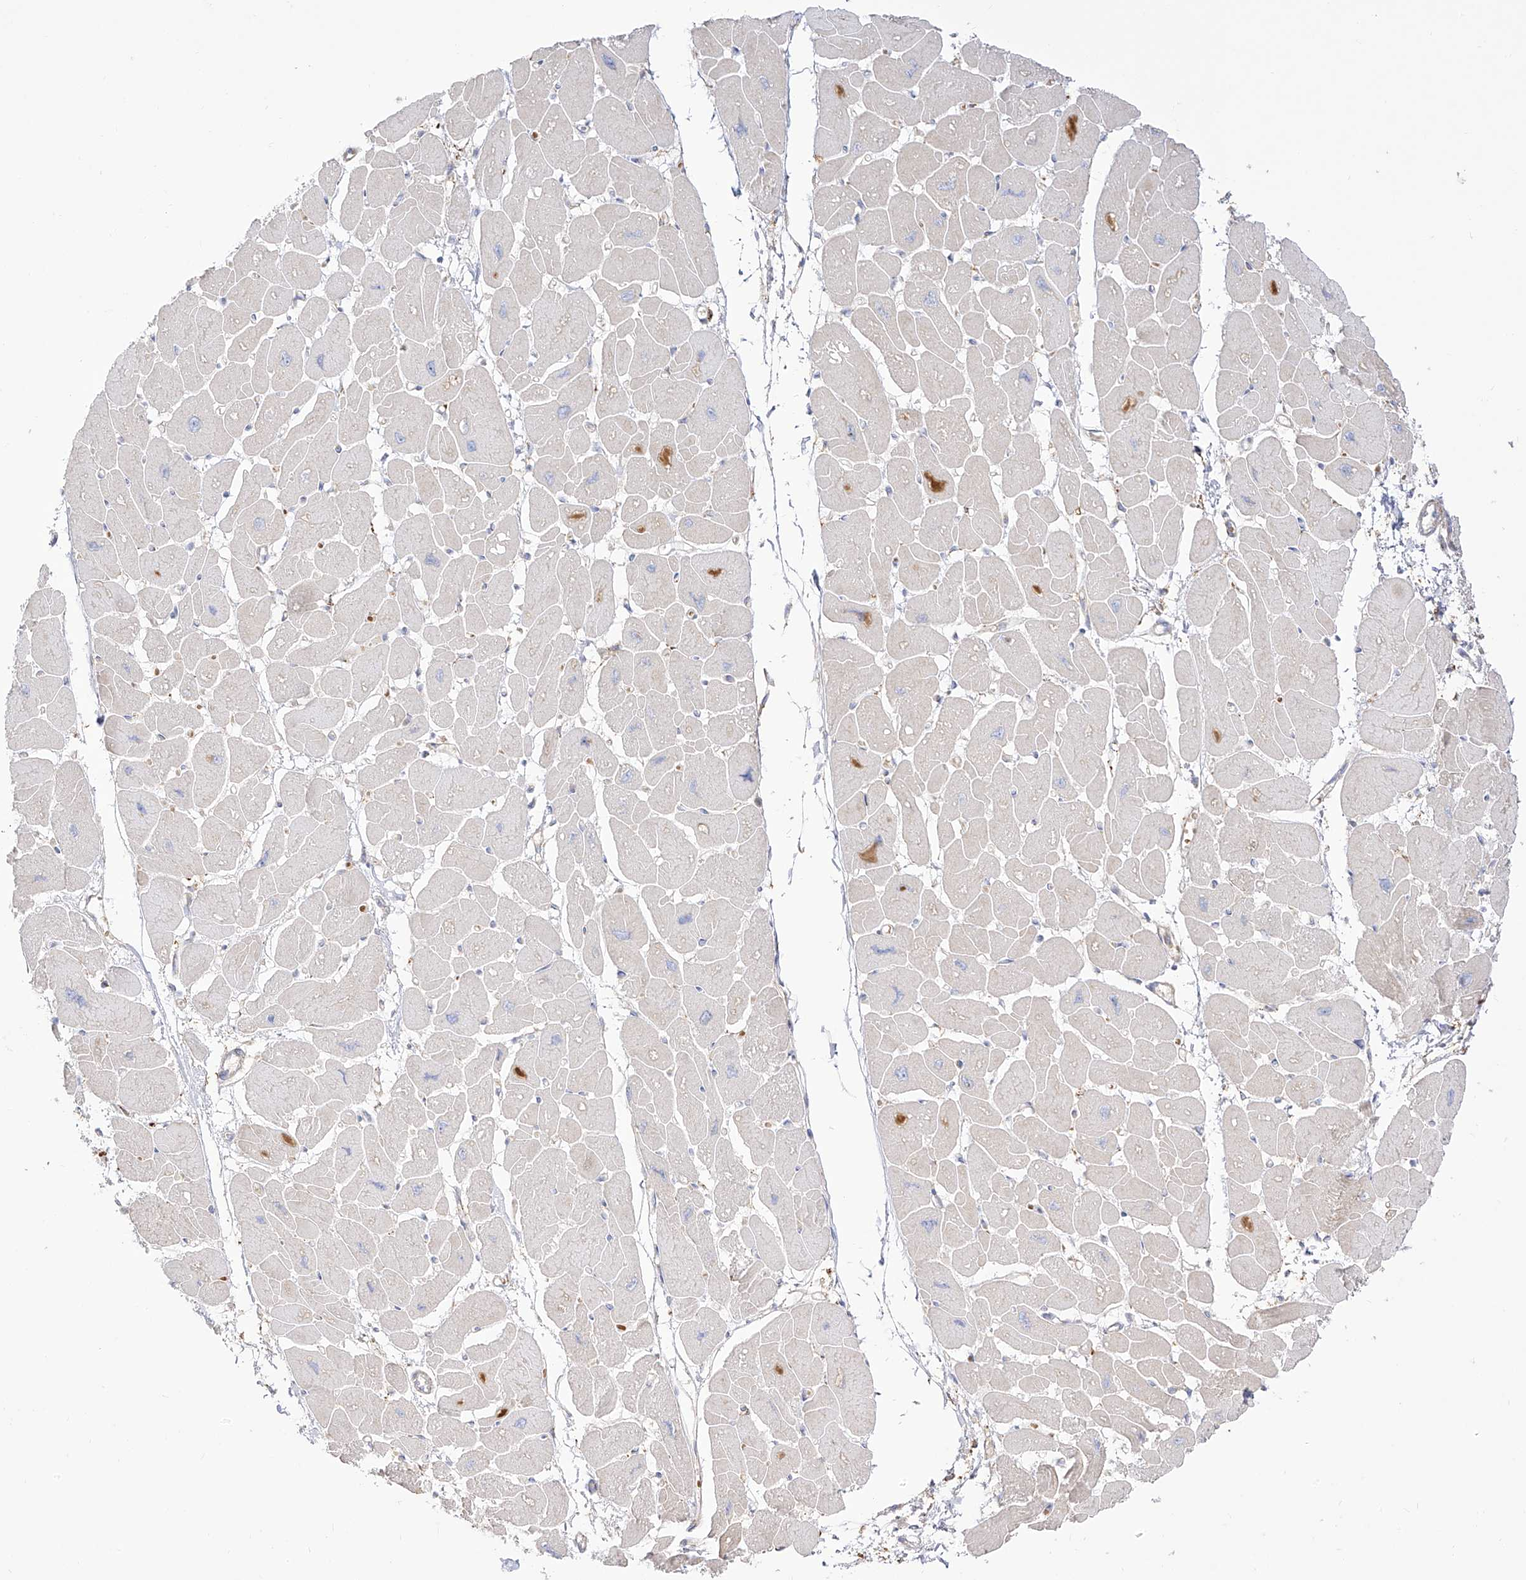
{"staining": {"intensity": "negative", "quantity": "none", "location": "none"}, "tissue": "heart muscle", "cell_type": "Cardiomyocytes", "image_type": "normal", "snomed": [{"axis": "morphology", "description": "Normal tissue, NOS"}, {"axis": "topography", "description": "Heart"}], "caption": "A high-resolution photomicrograph shows immunohistochemistry (IHC) staining of normal heart muscle, which reveals no significant staining in cardiomyocytes. (Brightfield microscopy of DAB immunohistochemistry (IHC) at high magnification).", "gene": "ZGRF1", "patient": {"sex": "female", "age": 54}}